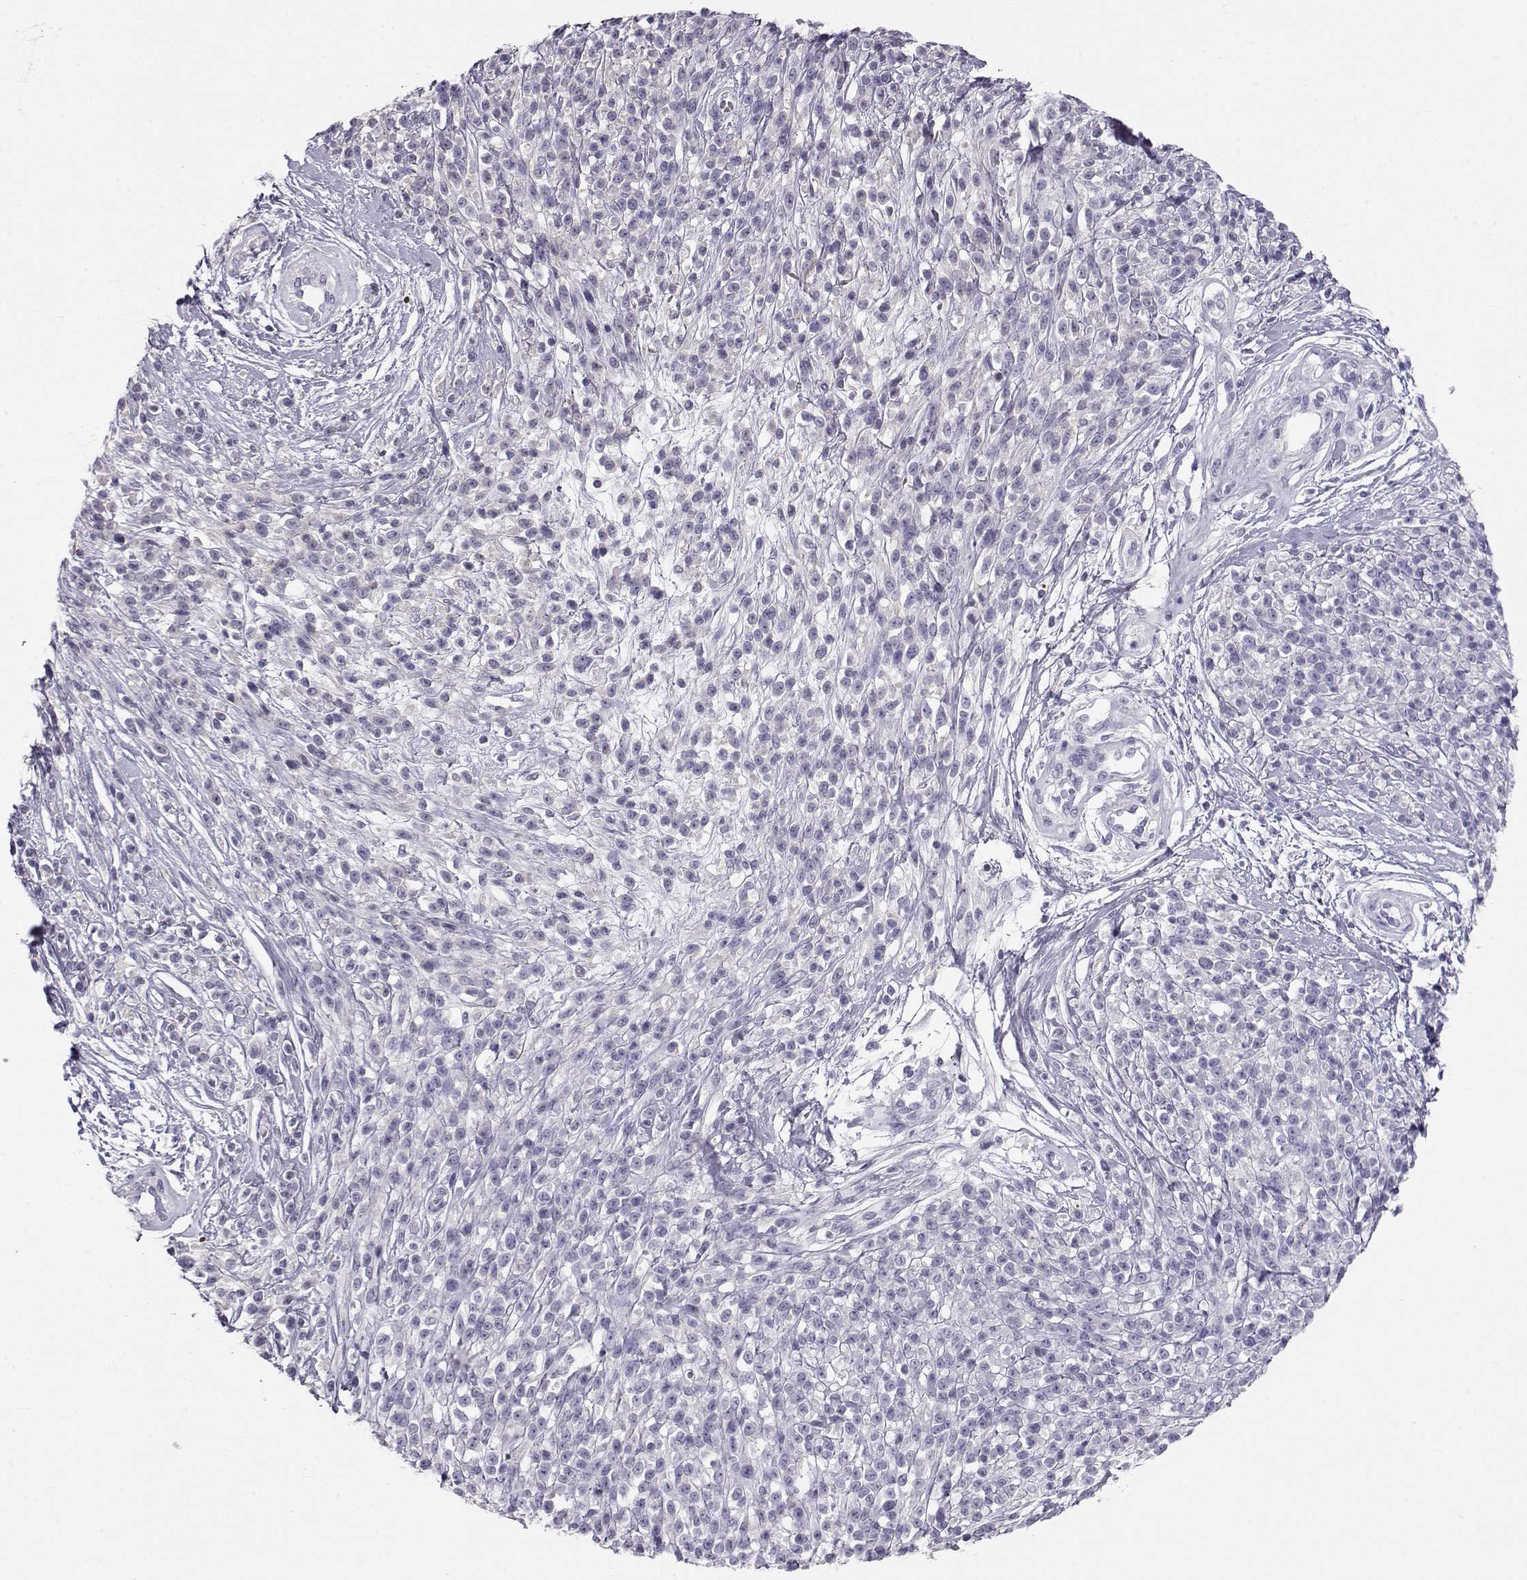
{"staining": {"intensity": "negative", "quantity": "none", "location": "none"}, "tissue": "melanoma", "cell_type": "Tumor cells", "image_type": "cancer", "snomed": [{"axis": "morphology", "description": "Malignant melanoma, NOS"}, {"axis": "topography", "description": "Skin"}, {"axis": "topography", "description": "Skin of trunk"}], "caption": "High magnification brightfield microscopy of malignant melanoma stained with DAB (brown) and counterstained with hematoxylin (blue): tumor cells show no significant expression.", "gene": "GPR26", "patient": {"sex": "male", "age": 74}}